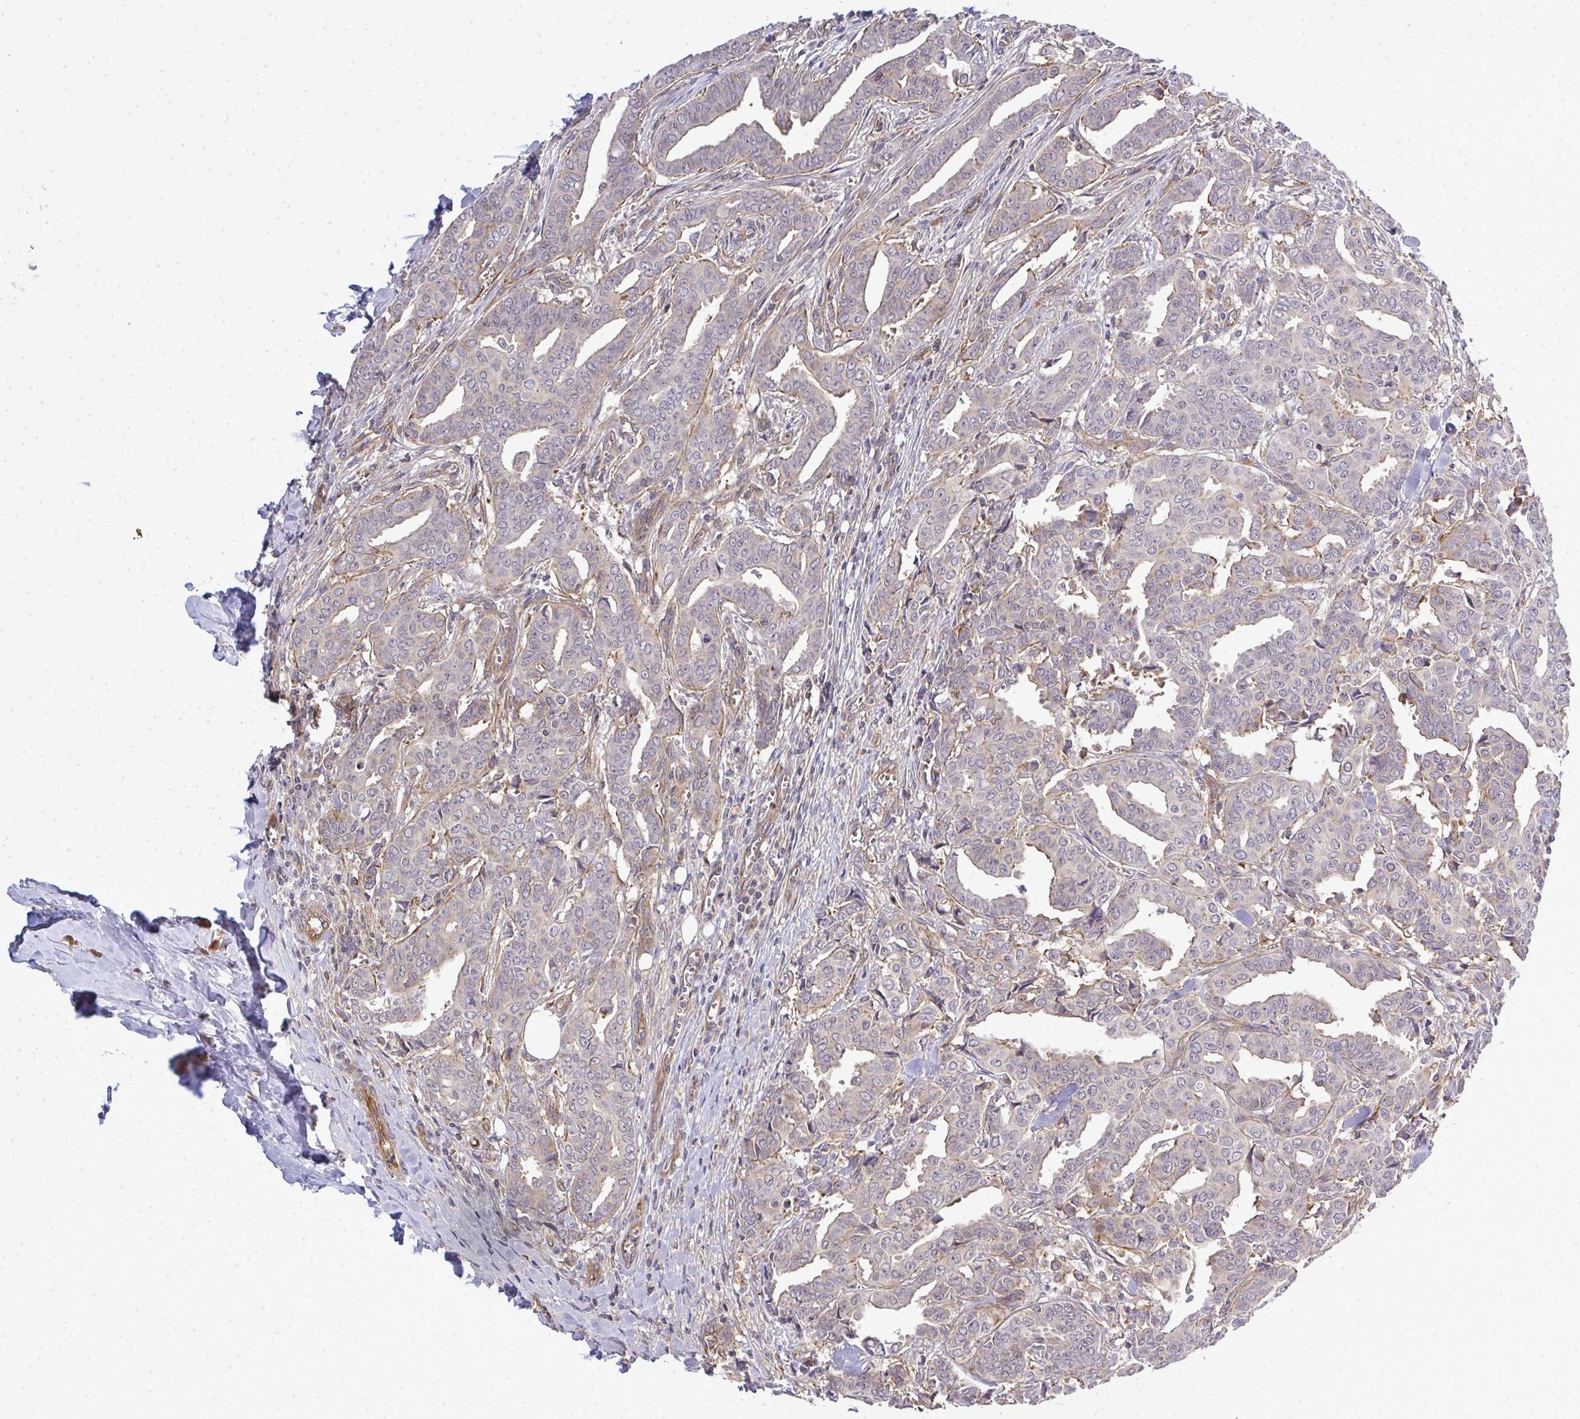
{"staining": {"intensity": "weak", "quantity": "<25%", "location": "cytoplasmic/membranous"}, "tissue": "breast cancer", "cell_type": "Tumor cells", "image_type": "cancer", "snomed": [{"axis": "morphology", "description": "Duct carcinoma"}, {"axis": "topography", "description": "Breast"}], "caption": "Immunohistochemistry histopathology image of breast cancer (invasive ductal carcinoma) stained for a protein (brown), which displays no expression in tumor cells.", "gene": "FUT10", "patient": {"sex": "female", "age": 45}}